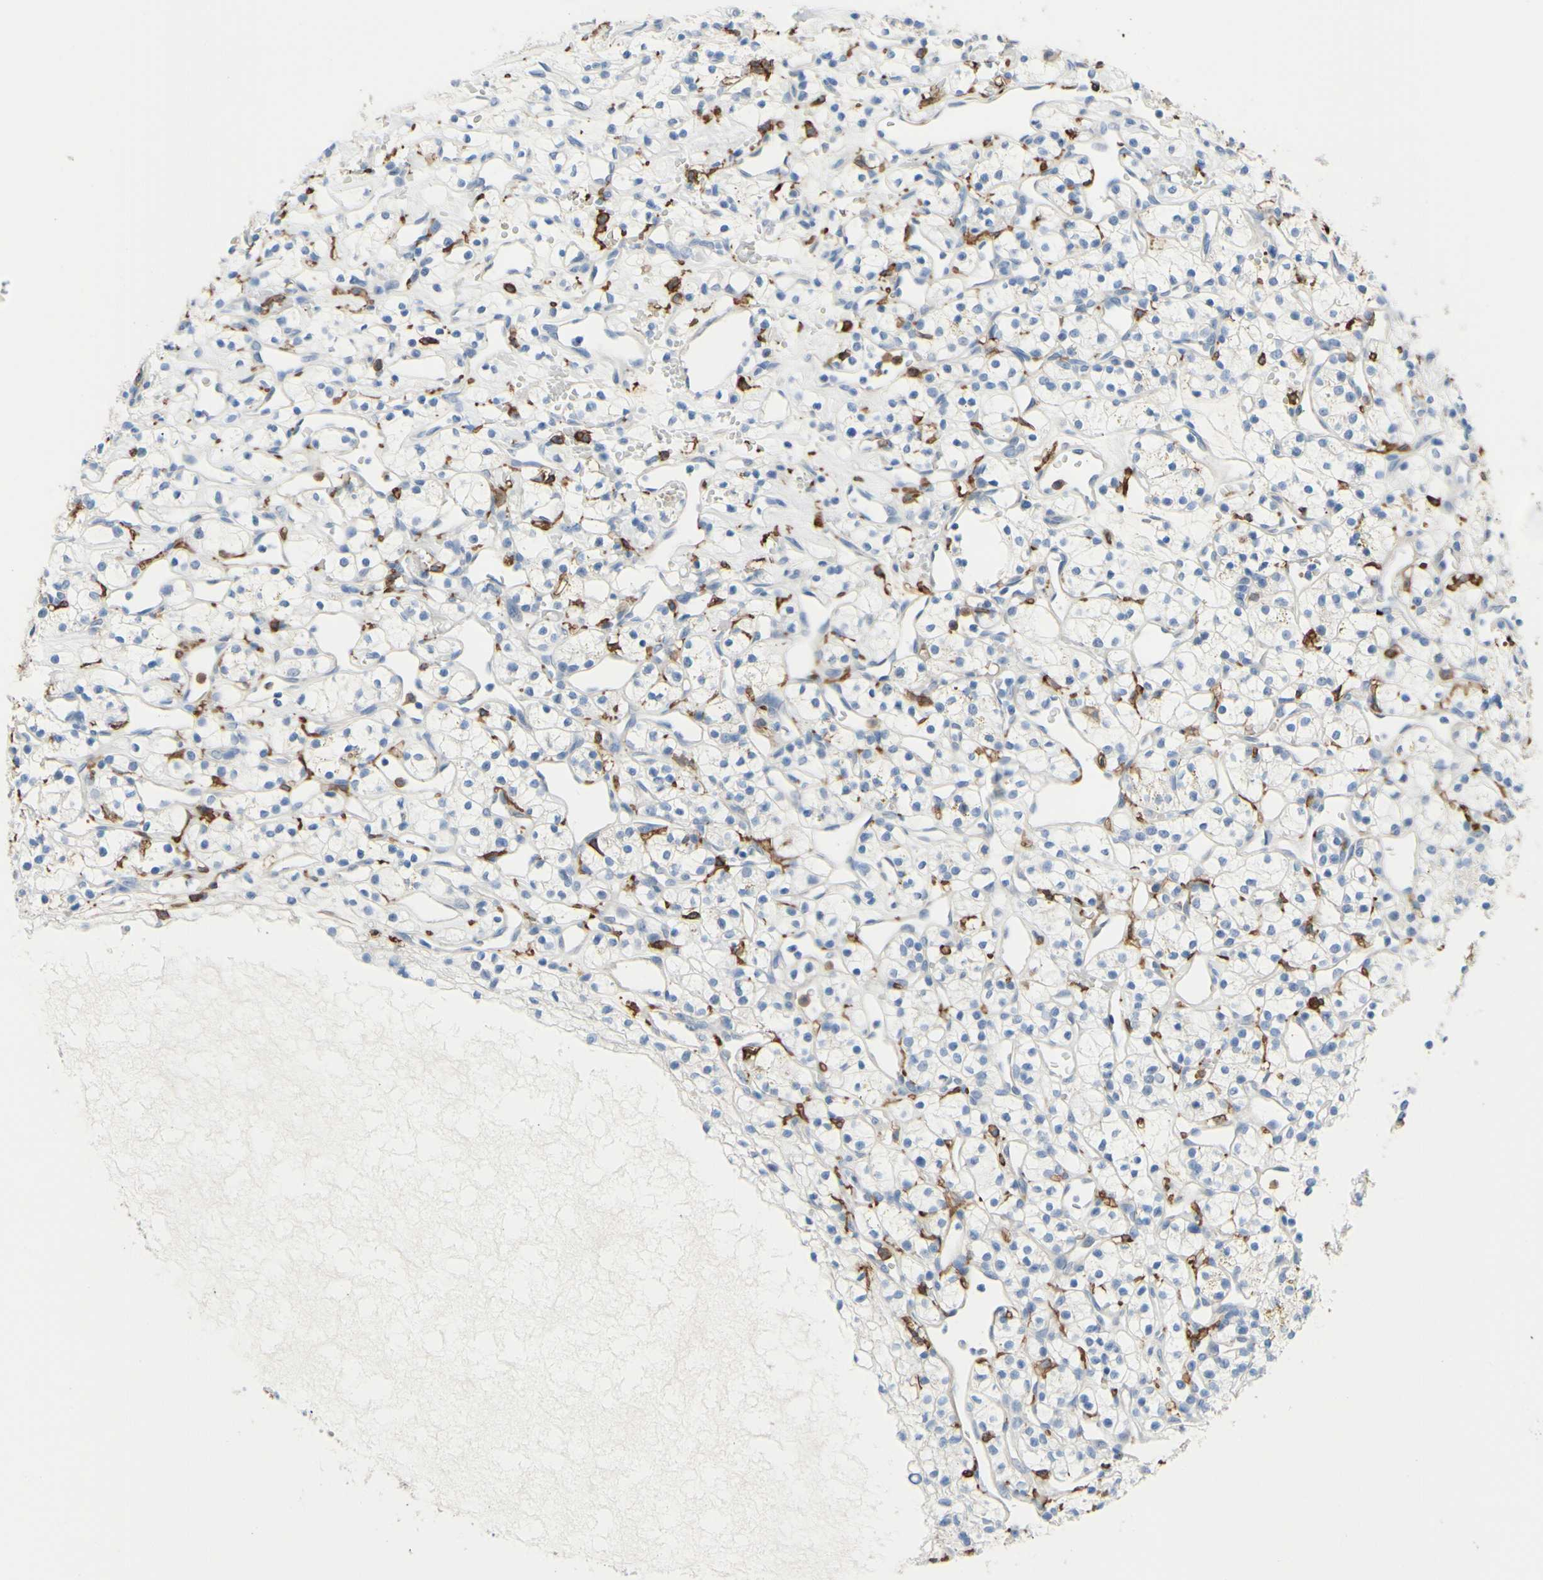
{"staining": {"intensity": "negative", "quantity": "none", "location": "none"}, "tissue": "renal cancer", "cell_type": "Tumor cells", "image_type": "cancer", "snomed": [{"axis": "morphology", "description": "Adenocarcinoma, NOS"}, {"axis": "topography", "description": "Kidney"}], "caption": "Tumor cells show no significant protein positivity in renal cancer (adenocarcinoma).", "gene": "FCGR2A", "patient": {"sex": "female", "age": 60}}